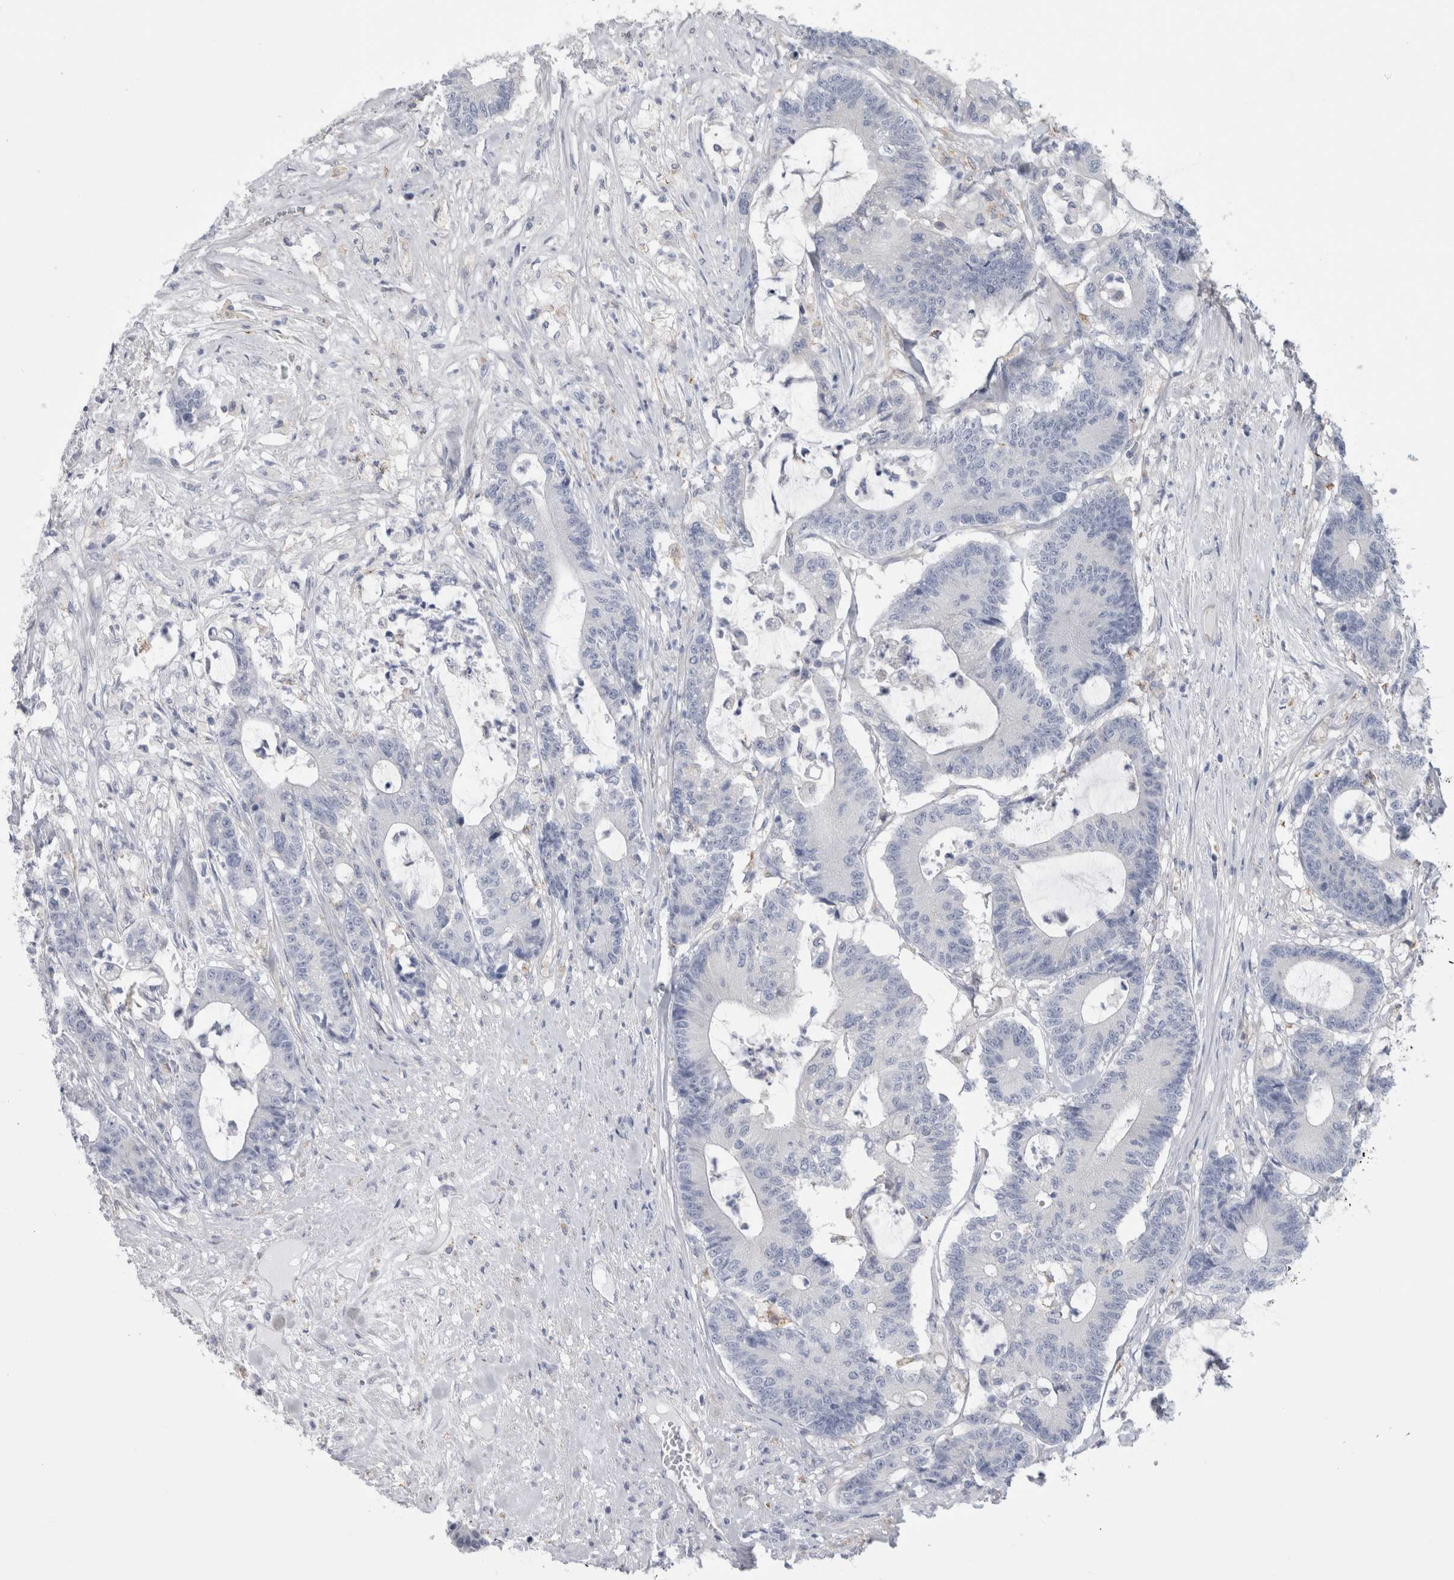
{"staining": {"intensity": "negative", "quantity": "none", "location": "none"}, "tissue": "colorectal cancer", "cell_type": "Tumor cells", "image_type": "cancer", "snomed": [{"axis": "morphology", "description": "Adenocarcinoma, NOS"}, {"axis": "topography", "description": "Colon"}], "caption": "Immunohistochemical staining of human colorectal cancer (adenocarcinoma) displays no significant staining in tumor cells. (Stains: DAB immunohistochemistry with hematoxylin counter stain, Microscopy: brightfield microscopy at high magnification).", "gene": "GATM", "patient": {"sex": "female", "age": 84}}